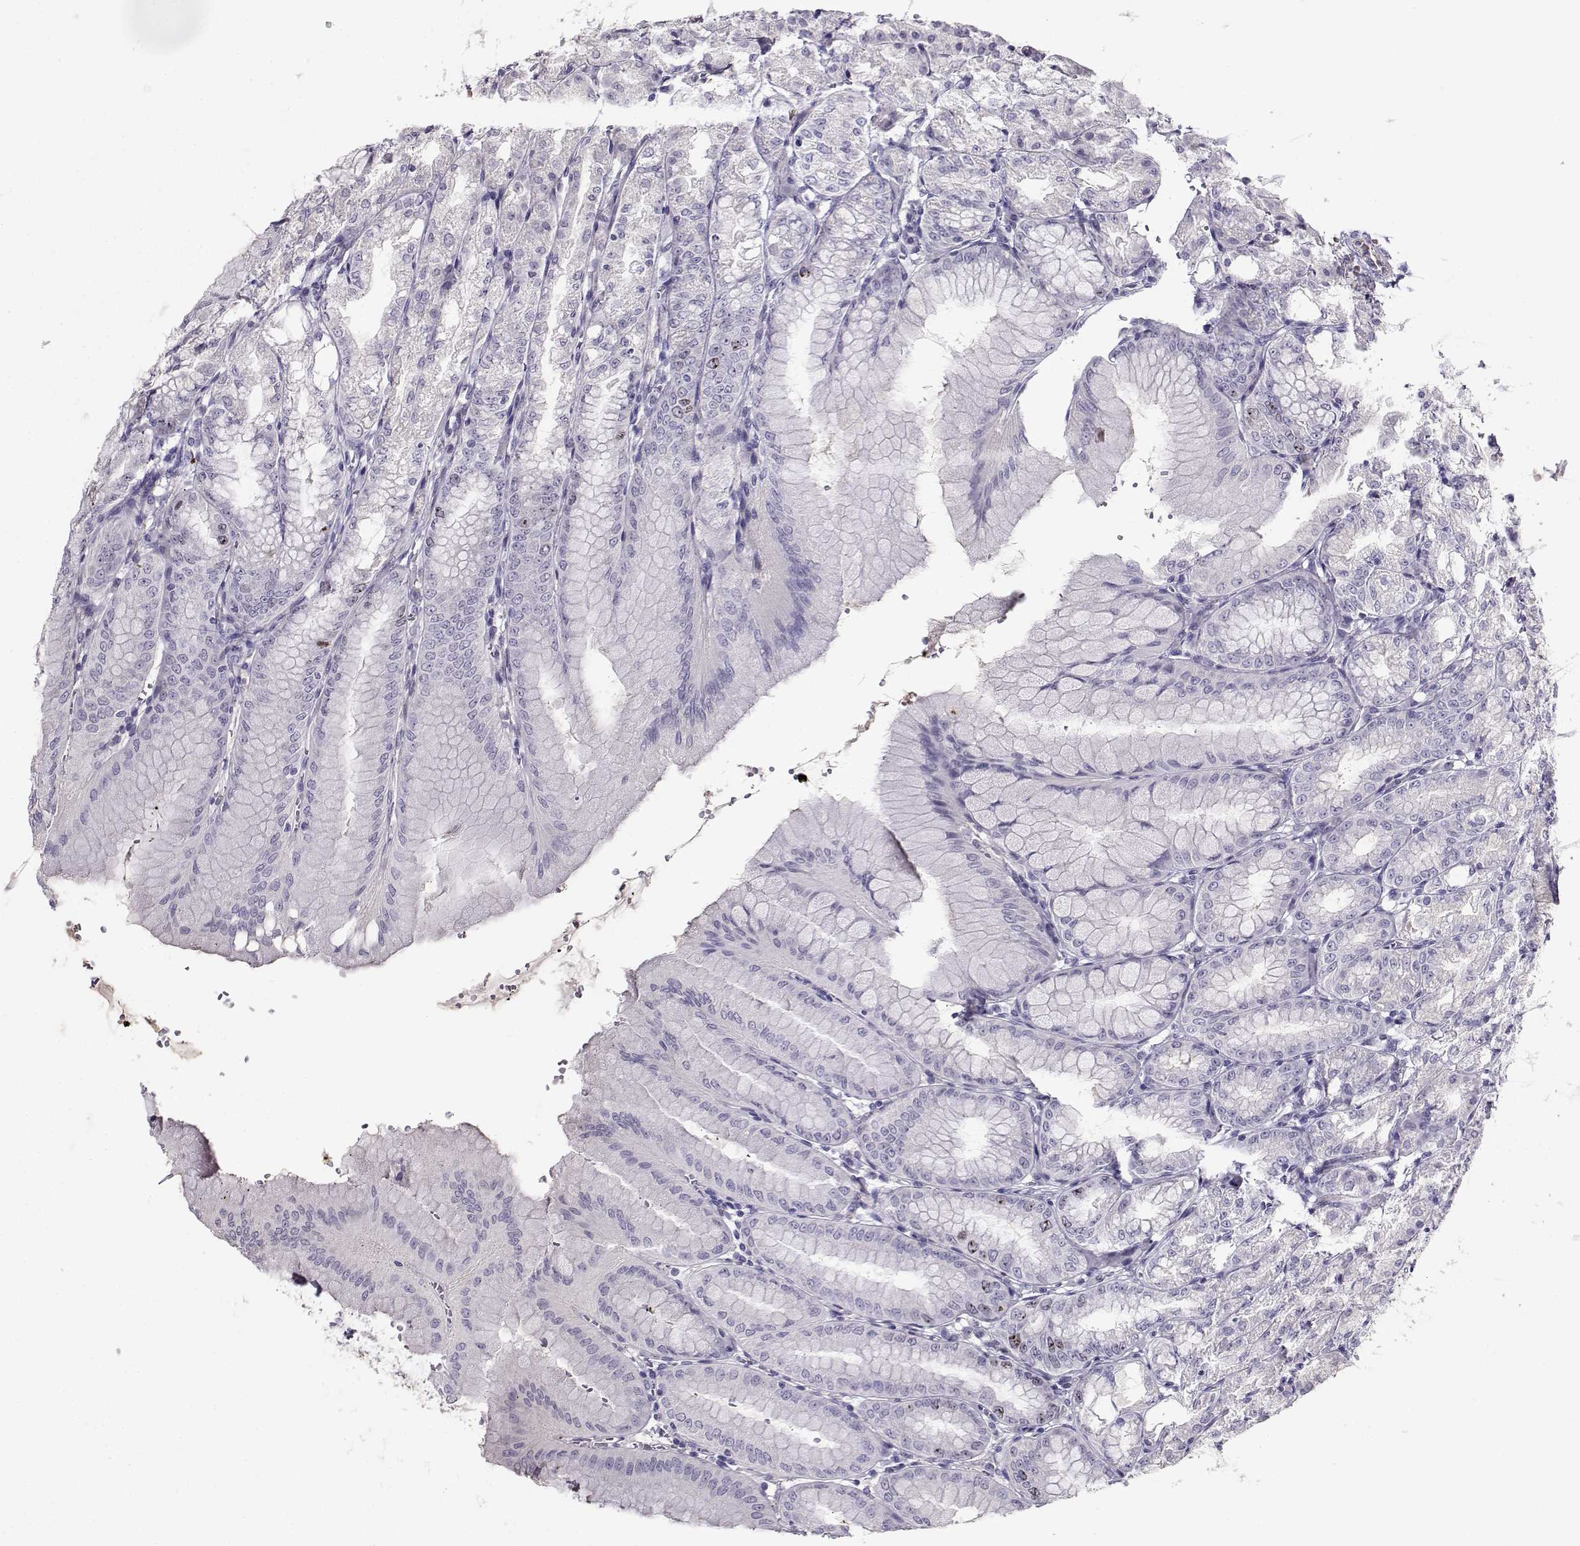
{"staining": {"intensity": "moderate", "quantity": "<25%", "location": "nuclear"}, "tissue": "stomach", "cell_type": "Glandular cells", "image_type": "normal", "snomed": [{"axis": "morphology", "description": "Normal tissue, NOS"}, {"axis": "topography", "description": "Stomach, lower"}], "caption": "The image reveals a brown stain indicating the presence of a protein in the nuclear of glandular cells in stomach. (DAB = brown stain, brightfield microscopy at high magnification).", "gene": "NPW", "patient": {"sex": "male", "age": 71}}